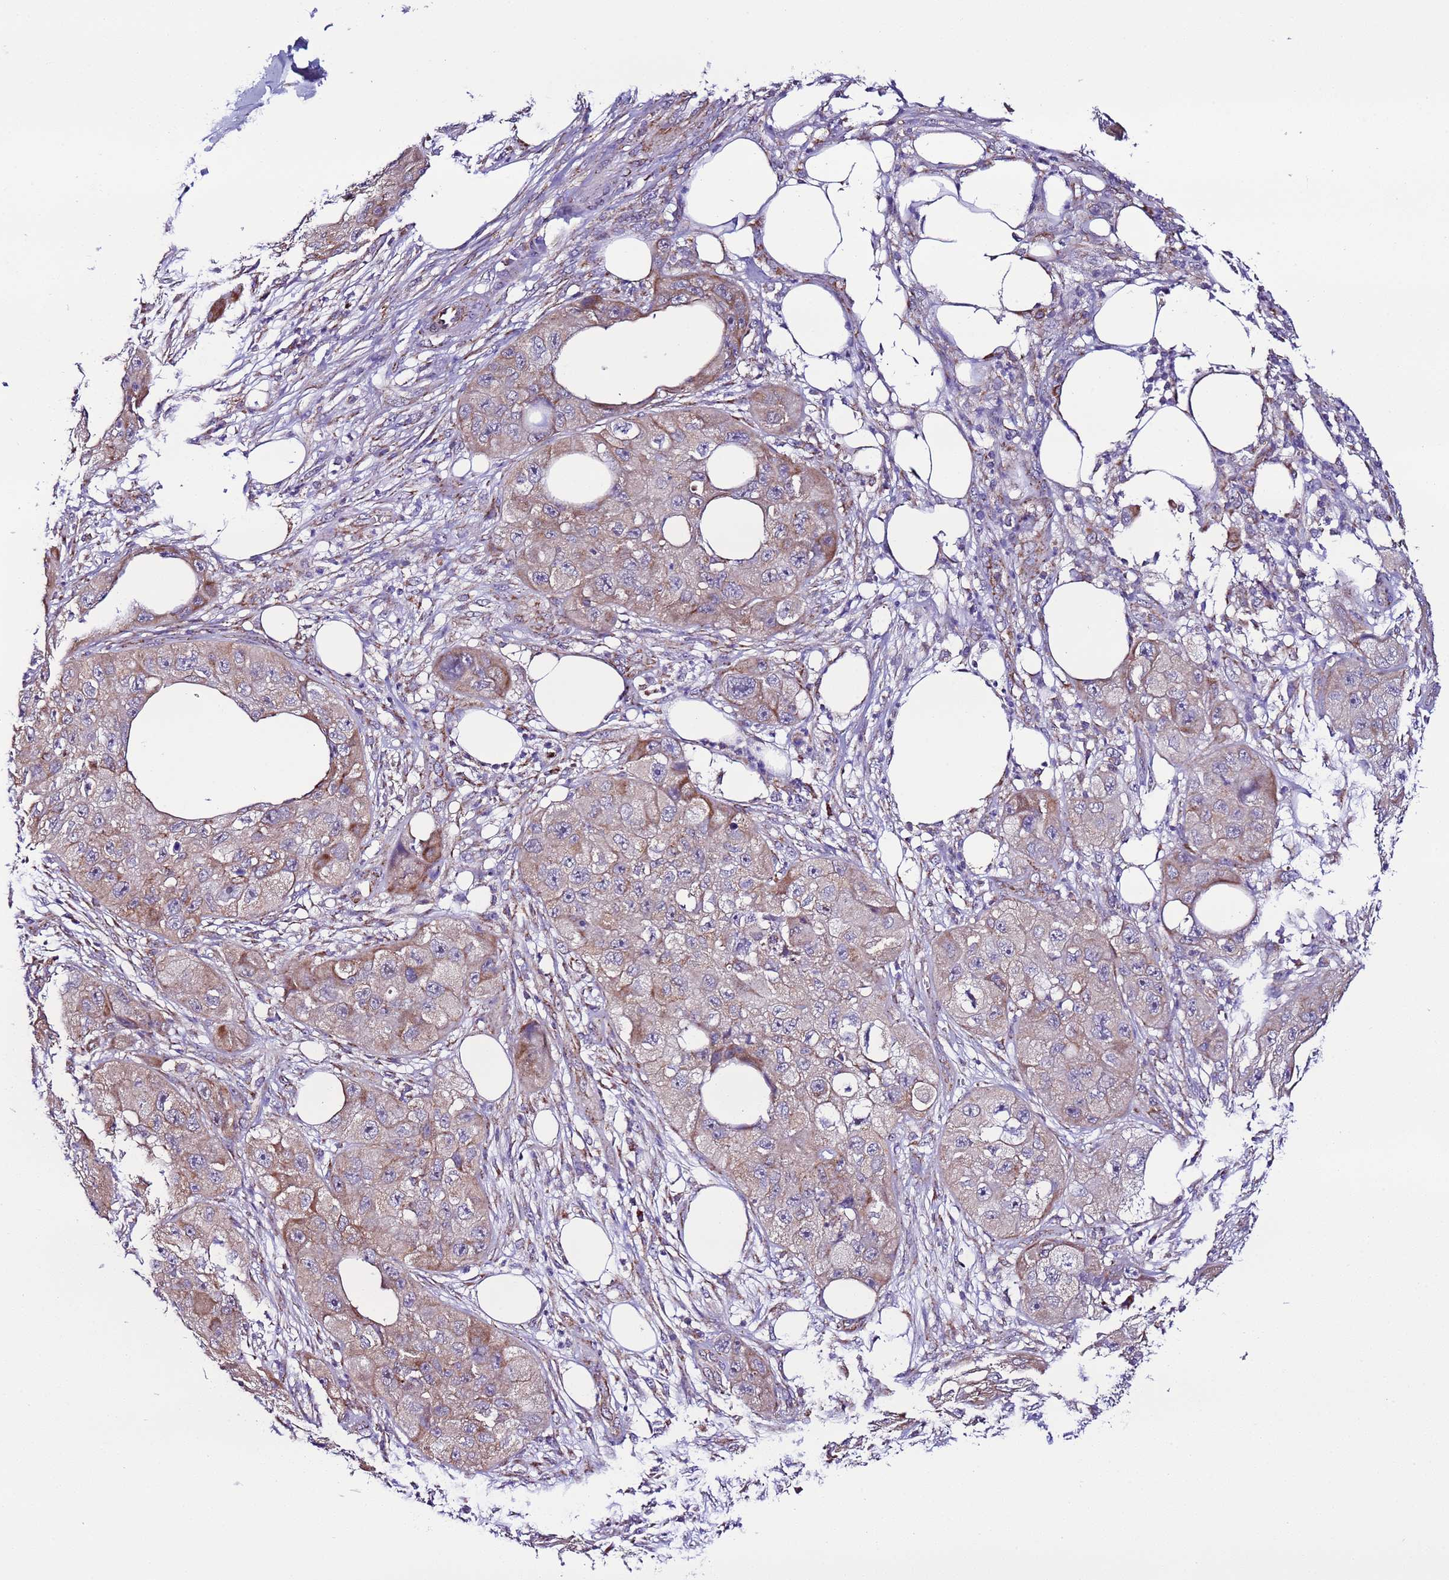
{"staining": {"intensity": "moderate", "quantity": "<25%", "location": "cytoplasmic/membranous"}, "tissue": "skin cancer", "cell_type": "Tumor cells", "image_type": "cancer", "snomed": [{"axis": "morphology", "description": "Squamous cell carcinoma, NOS"}, {"axis": "topography", "description": "Skin"}, {"axis": "topography", "description": "Subcutis"}], "caption": "Squamous cell carcinoma (skin) stained with immunohistochemistry reveals moderate cytoplasmic/membranous expression in approximately <25% of tumor cells. The protein of interest is stained brown, and the nuclei are stained in blue (DAB (3,3'-diaminobenzidine) IHC with brightfield microscopy, high magnification).", "gene": "UEVLD", "patient": {"sex": "male", "age": 73}}